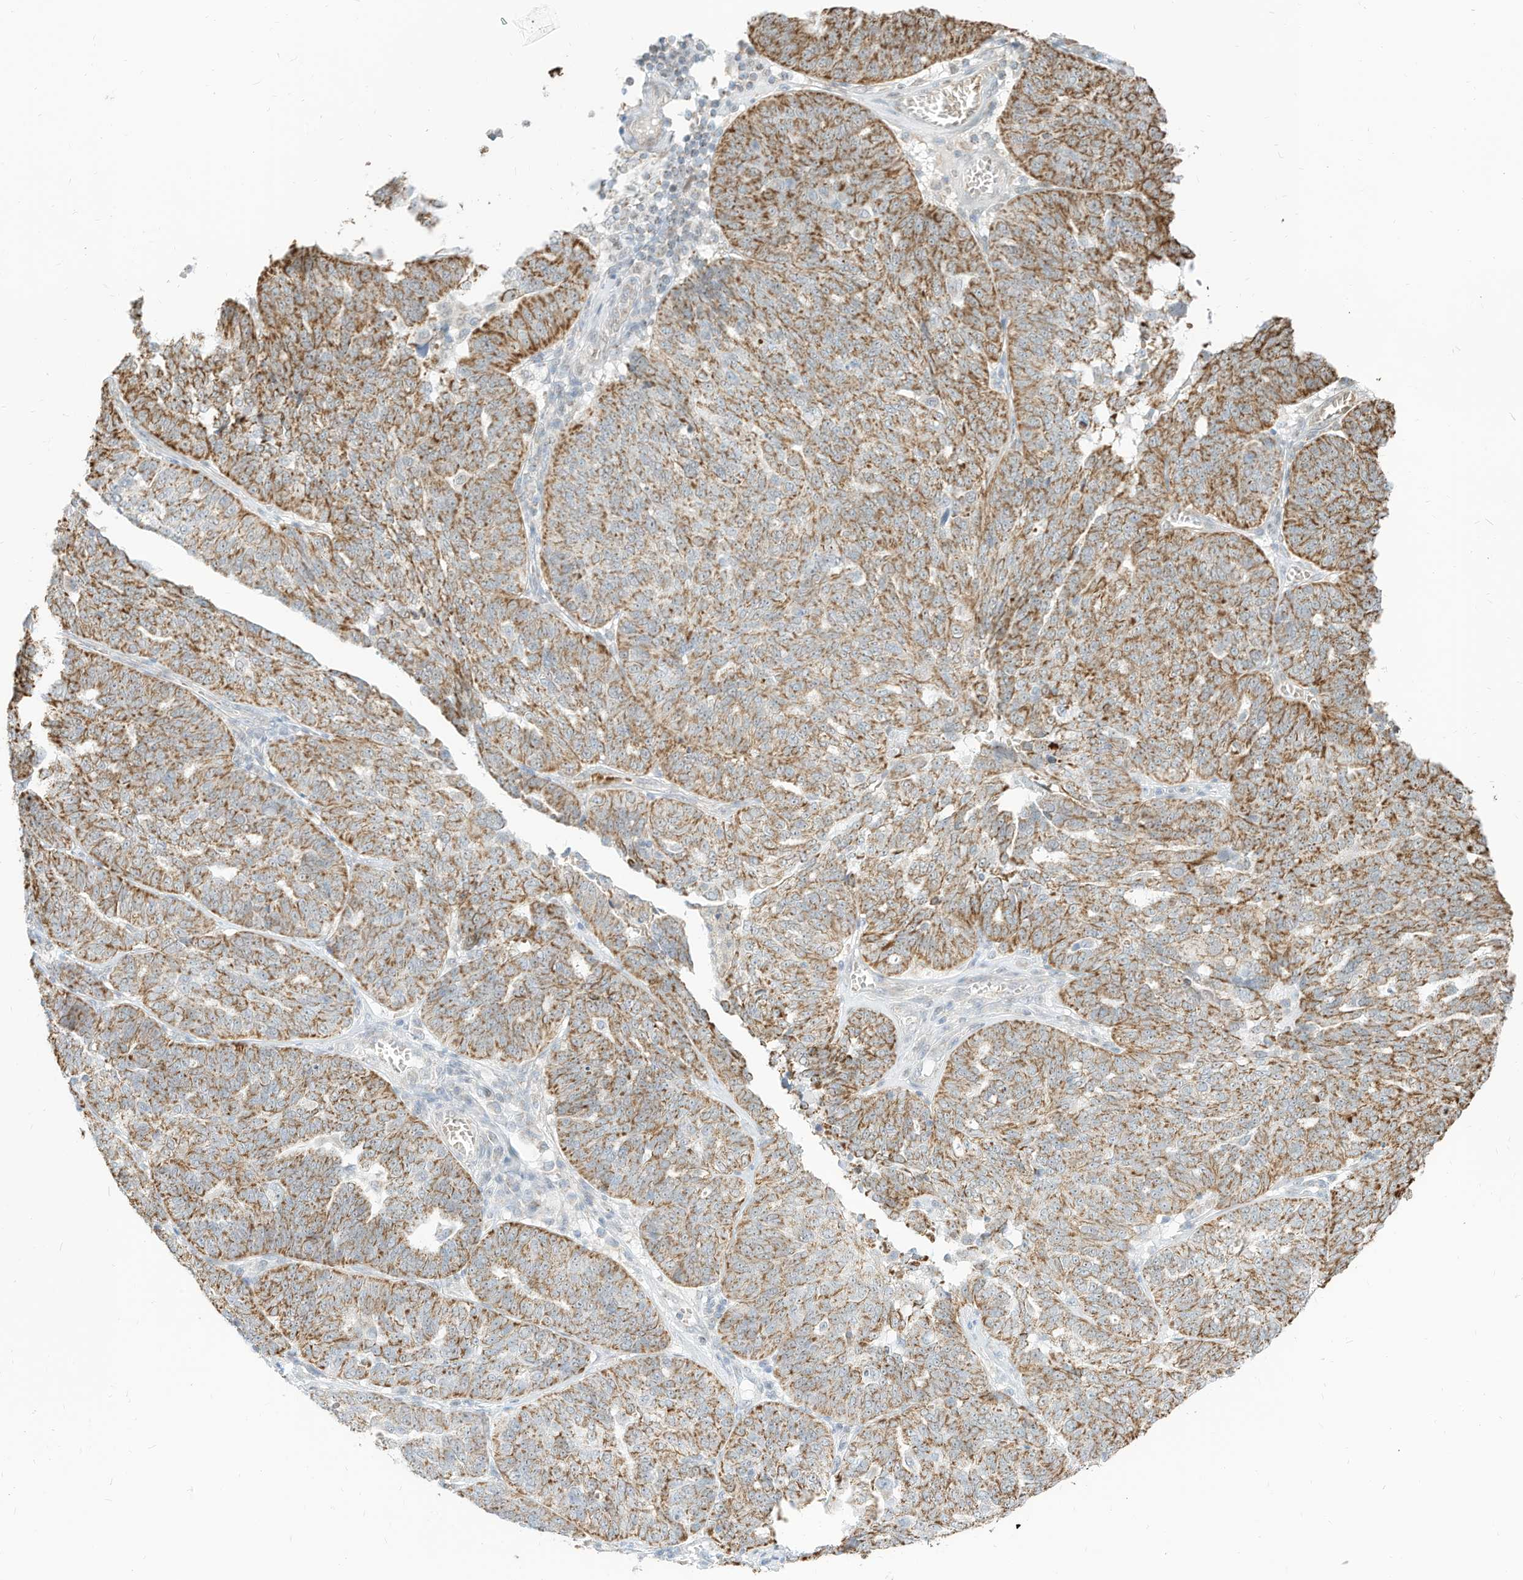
{"staining": {"intensity": "moderate", "quantity": ">75%", "location": "cytoplasmic/membranous"}, "tissue": "ovarian cancer", "cell_type": "Tumor cells", "image_type": "cancer", "snomed": [{"axis": "morphology", "description": "Cystadenocarcinoma, serous, NOS"}, {"axis": "topography", "description": "Ovary"}], "caption": "The histopathology image displays staining of ovarian cancer, revealing moderate cytoplasmic/membranous protein staining (brown color) within tumor cells. The staining was performed using DAB (3,3'-diaminobenzidine), with brown indicating positive protein expression. Nuclei are stained blue with hematoxylin.", "gene": "MTUS2", "patient": {"sex": "female", "age": 59}}